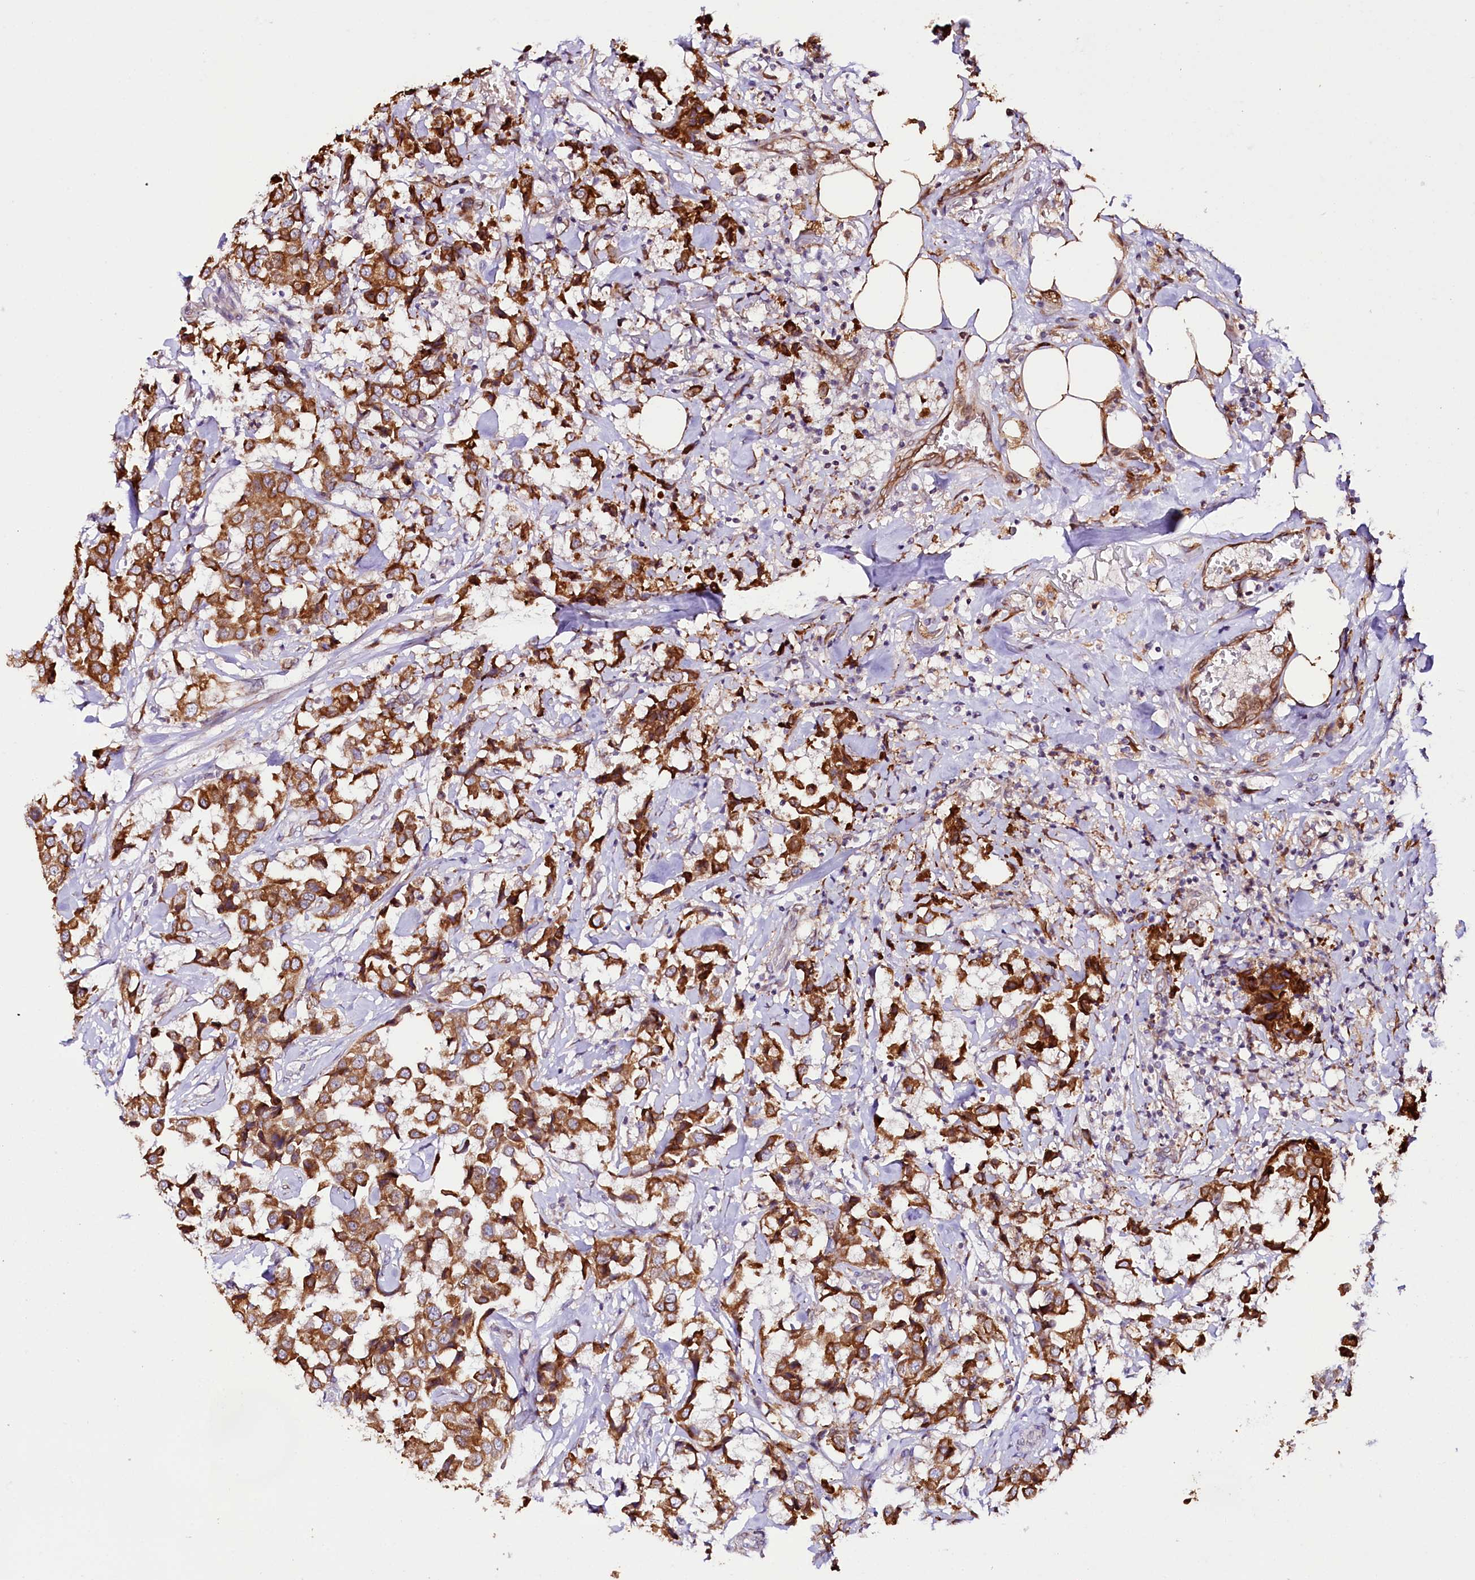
{"staining": {"intensity": "moderate", "quantity": ">75%", "location": "cytoplasmic/membranous"}, "tissue": "breast cancer", "cell_type": "Tumor cells", "image_type": "cancer", "snomed": [{"axis": "morphology", "description": "Duct carcinoma"}, {"axis": "topography", "description": "Breast"}], "caption": "Immunohistochemistry staining of breast cancer, which shows medium levels of moderate cytoplasmic/membranous expression in about >75% of tumor cells indicating moderate cytoplasmic/membranous protein positivity. The staining was performed using DAB (brown) for protein detection and nuclei were counterstained in hematoxylin (blue).", "gene": "CUTC", "patient": {"sex": "female", "age": 80}}